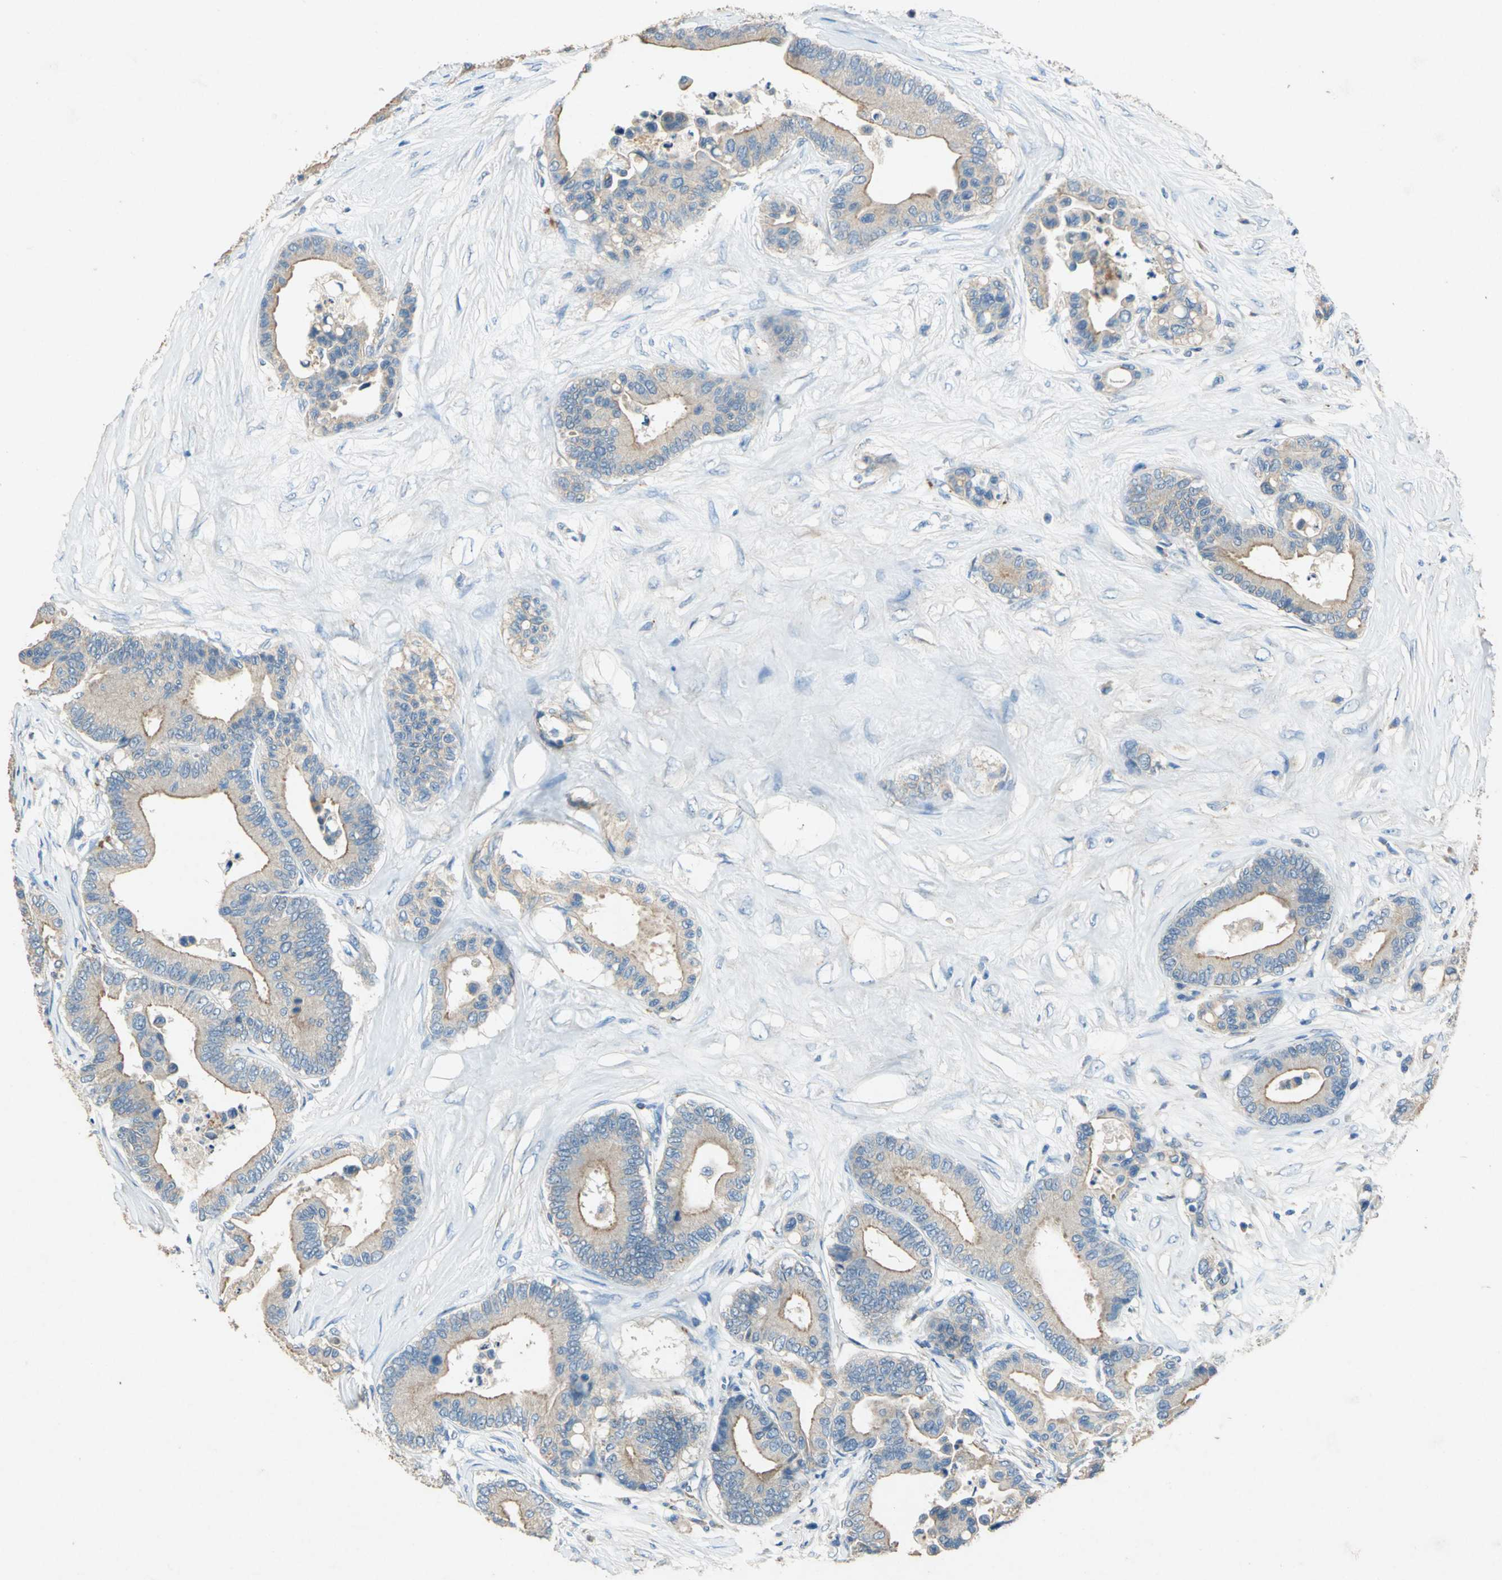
{"staining": {"intensity": "weak", "quantity": ">75%", "location": "cytoplasmic/membranous"}, "tissue": "colorectal cancer", "cell_type": "Tumor cells", "image_type": "cancer", "snomed": [{"axis": "morphology", "description": "Adenocarcinoma, NOS"}, {"axis": "topography", "description": "Colon"}], "caption": "Immunohistochemistry (IHC) (DAB (3,3'-diaminobenzidine)) staining of colorectal adenocarcinoma shows weak cytoplasmic/membranous protein expression in approximately >75% of tumor cells.", "gene": "ADAMTS5", "patient": {"sex": "male", "age": 82}}